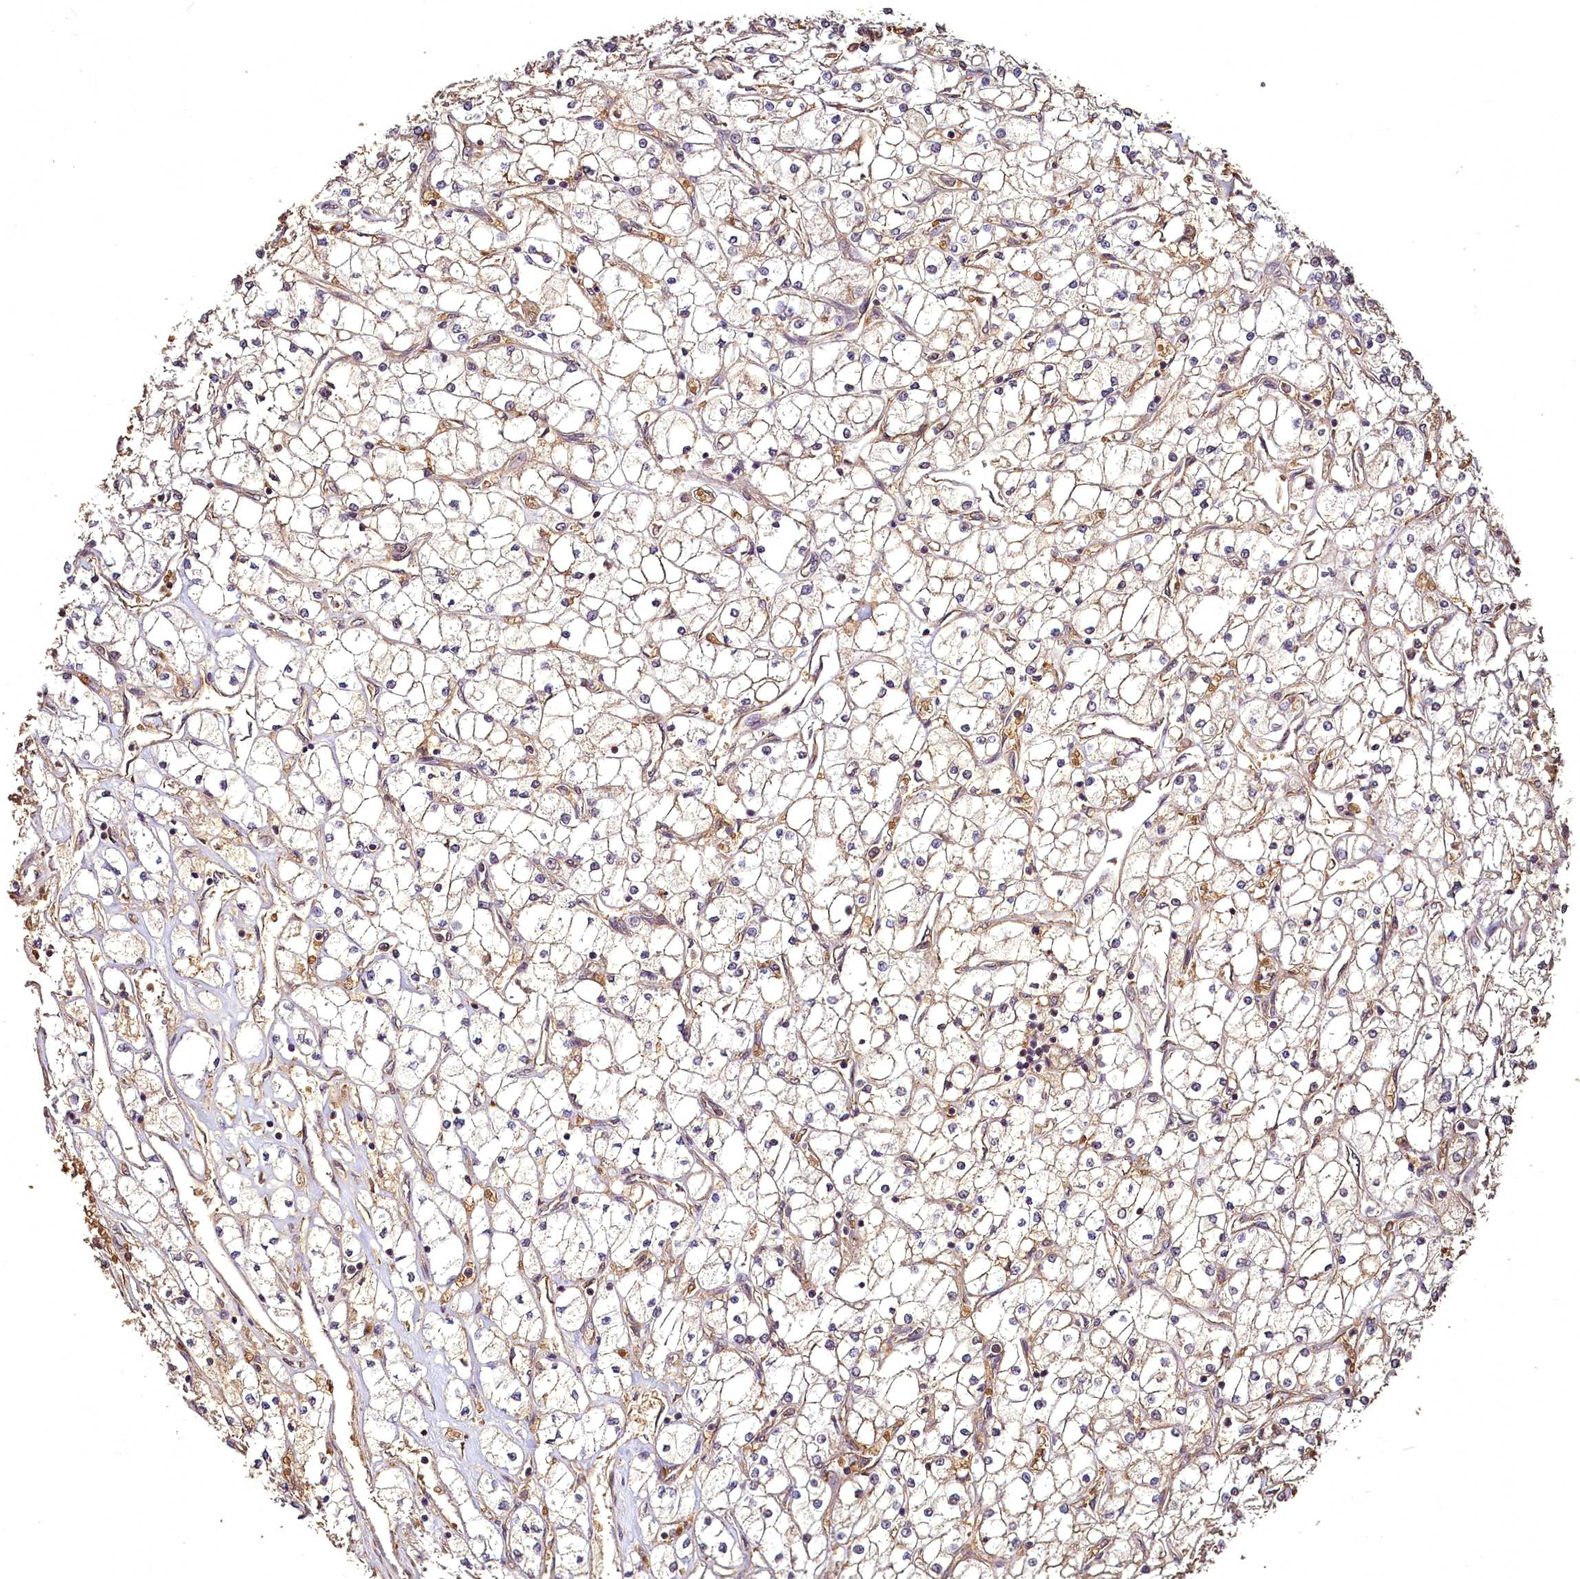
{"staining": {"intensity": "weak", "quantity": "<25%", "location": "cytoplasmic/membranous"}, "tissue": "renal cancer", "cell_type": "Tumor cells", "image_type": "cancer", "snomed": [{"axis": "morphology", "description": "Adenocarcinoma, NOS"}, {"axis": "topography", "description": "Kidney"}], "caption": "High magnification brightfield microscopy of renal cancer (adenocarcinoma) stained with DAB (3,3'-diaminobenzidine) (brown) and counterstained with hematoxylin (blue): tumor cells show no significant staining.", "gene": "VPS51", "patient": {"sex": "male", "age": 80}}